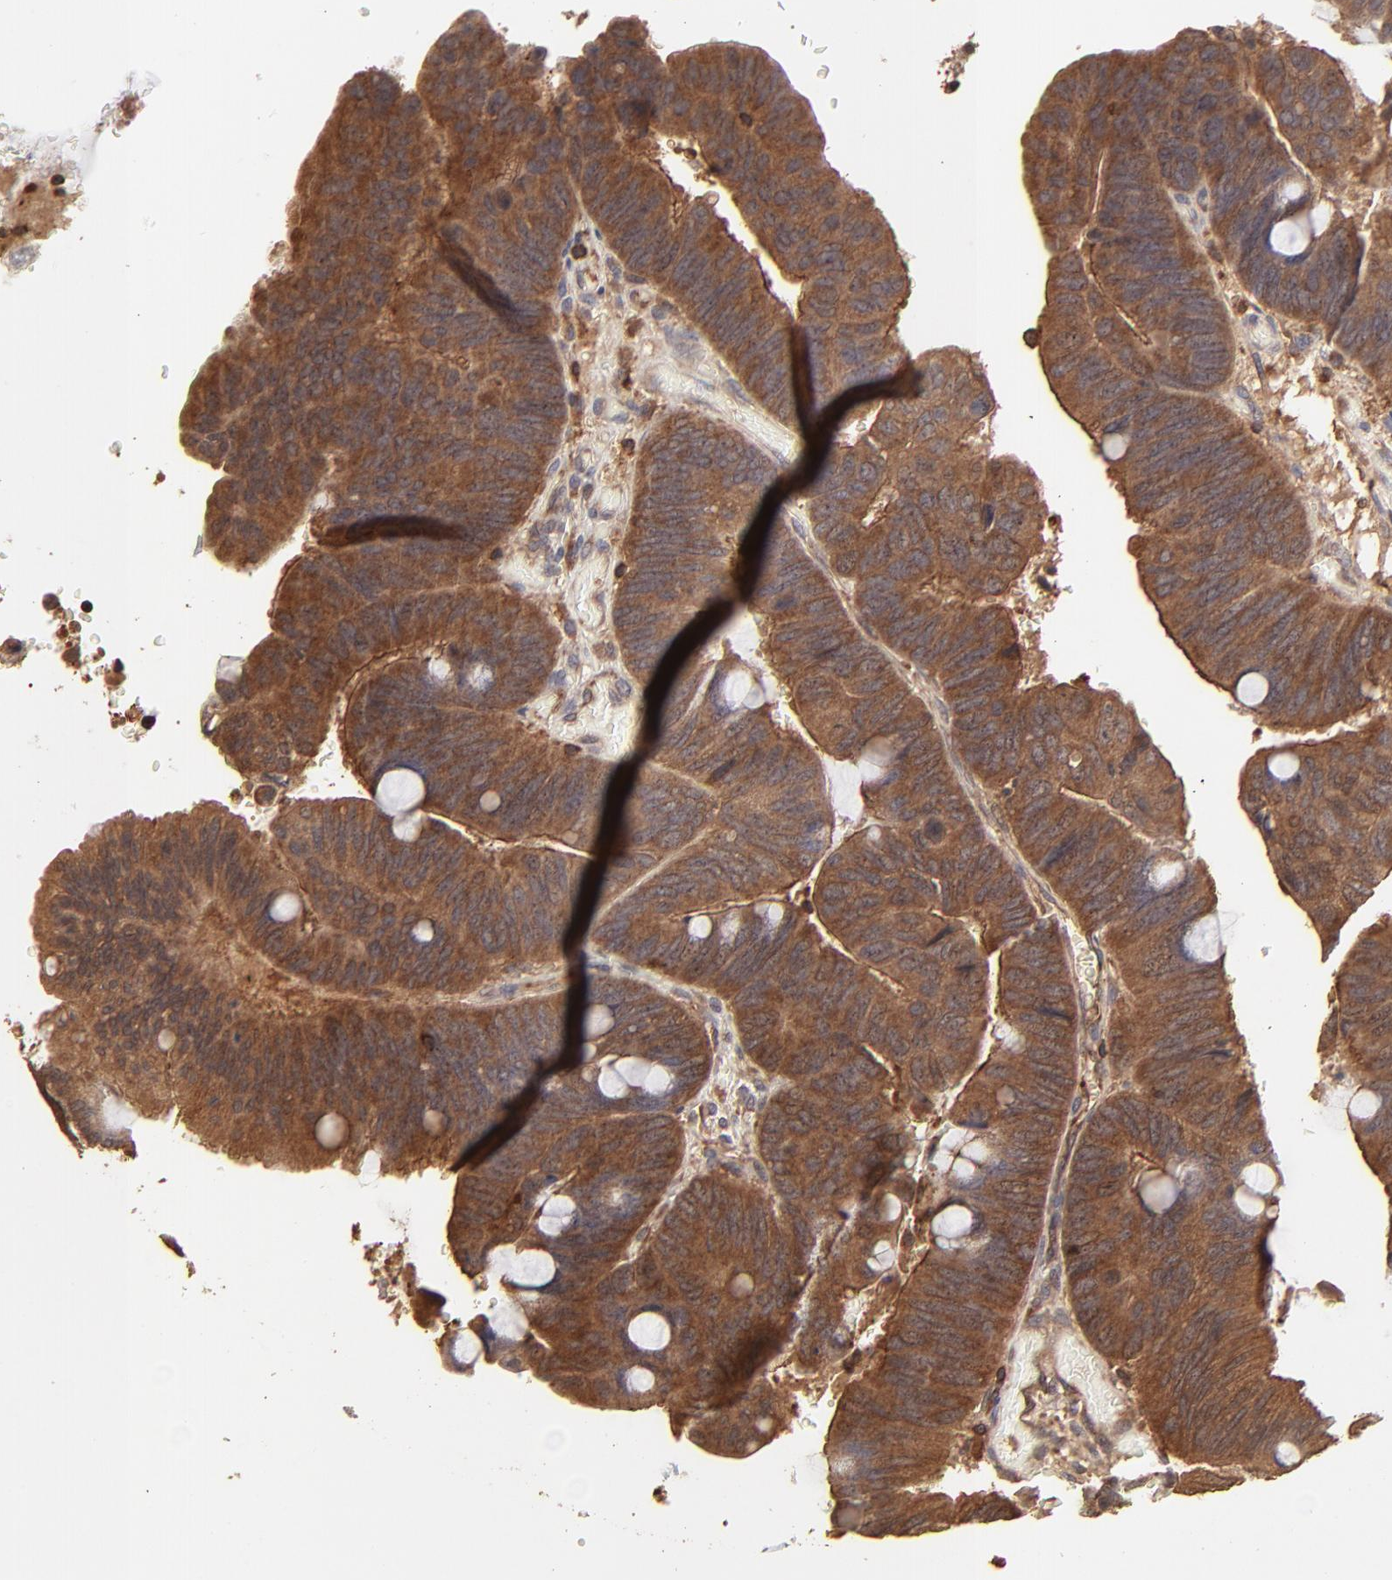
{"staining": {"intensity": "moderate", "quantity": ">75%", "location": "cytoplasmic/membranous"}, "tissue": "colorectal cancer", "cell_type": "Tumor cells", "image_type": "cancer", "snomed": [{"axis": "morphology", "description": "Normal tissue, NOS"}, {"axis": "morphology", "description": "Adenocarcinoma, NOS"}, {"axis": "topography", "description": "Rectum"}], "caption": "Tumor cells show medium levels of moderate cytoplasmic/membranous positivity in about >75% of cells in human colorectal cancer (adenocarcinoma).", "gene": "STON2", "patient": {"sex": "male", "age": 92}}